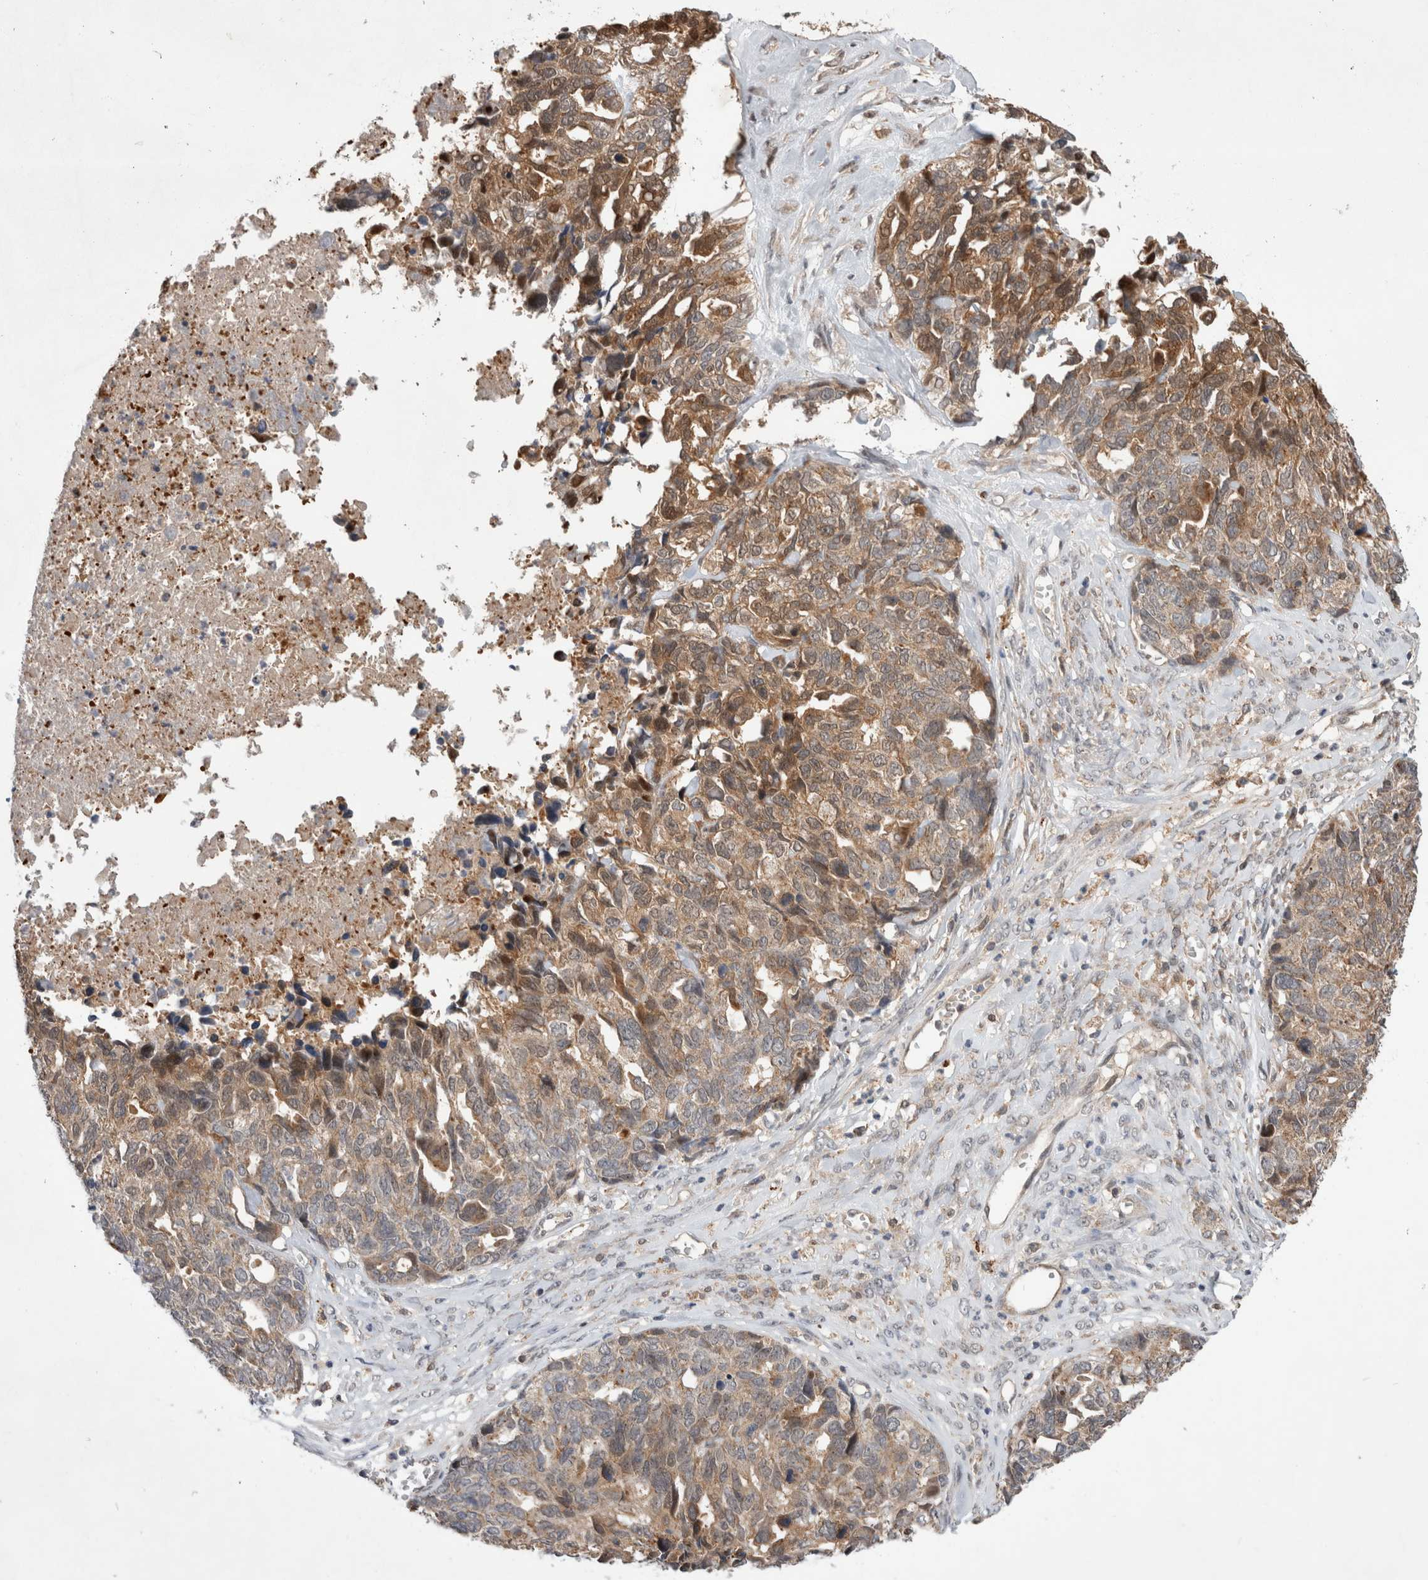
{"staining": {"intensity": "moderate", "quantity": ">75%", "location": "cytoplasmic/membranous"}, "tissue": "ovarian cancer", "cell_type": "Tumor cells", "image_type": "cancer", "snomed": [{"axis": "morphology", "description": "Cystadenocarcinoma, serous, NOS"}, {"axis": "topography", "description": "Ovary"}], "caption": "Immunohistochemistry of ovarian cancer shows medium levels of moderate cytoplasmic/membranous positivity in approximately >75% of tumor cells.", "gene": "MRPL37", "patient": {"sex": "female", "age": 79}}